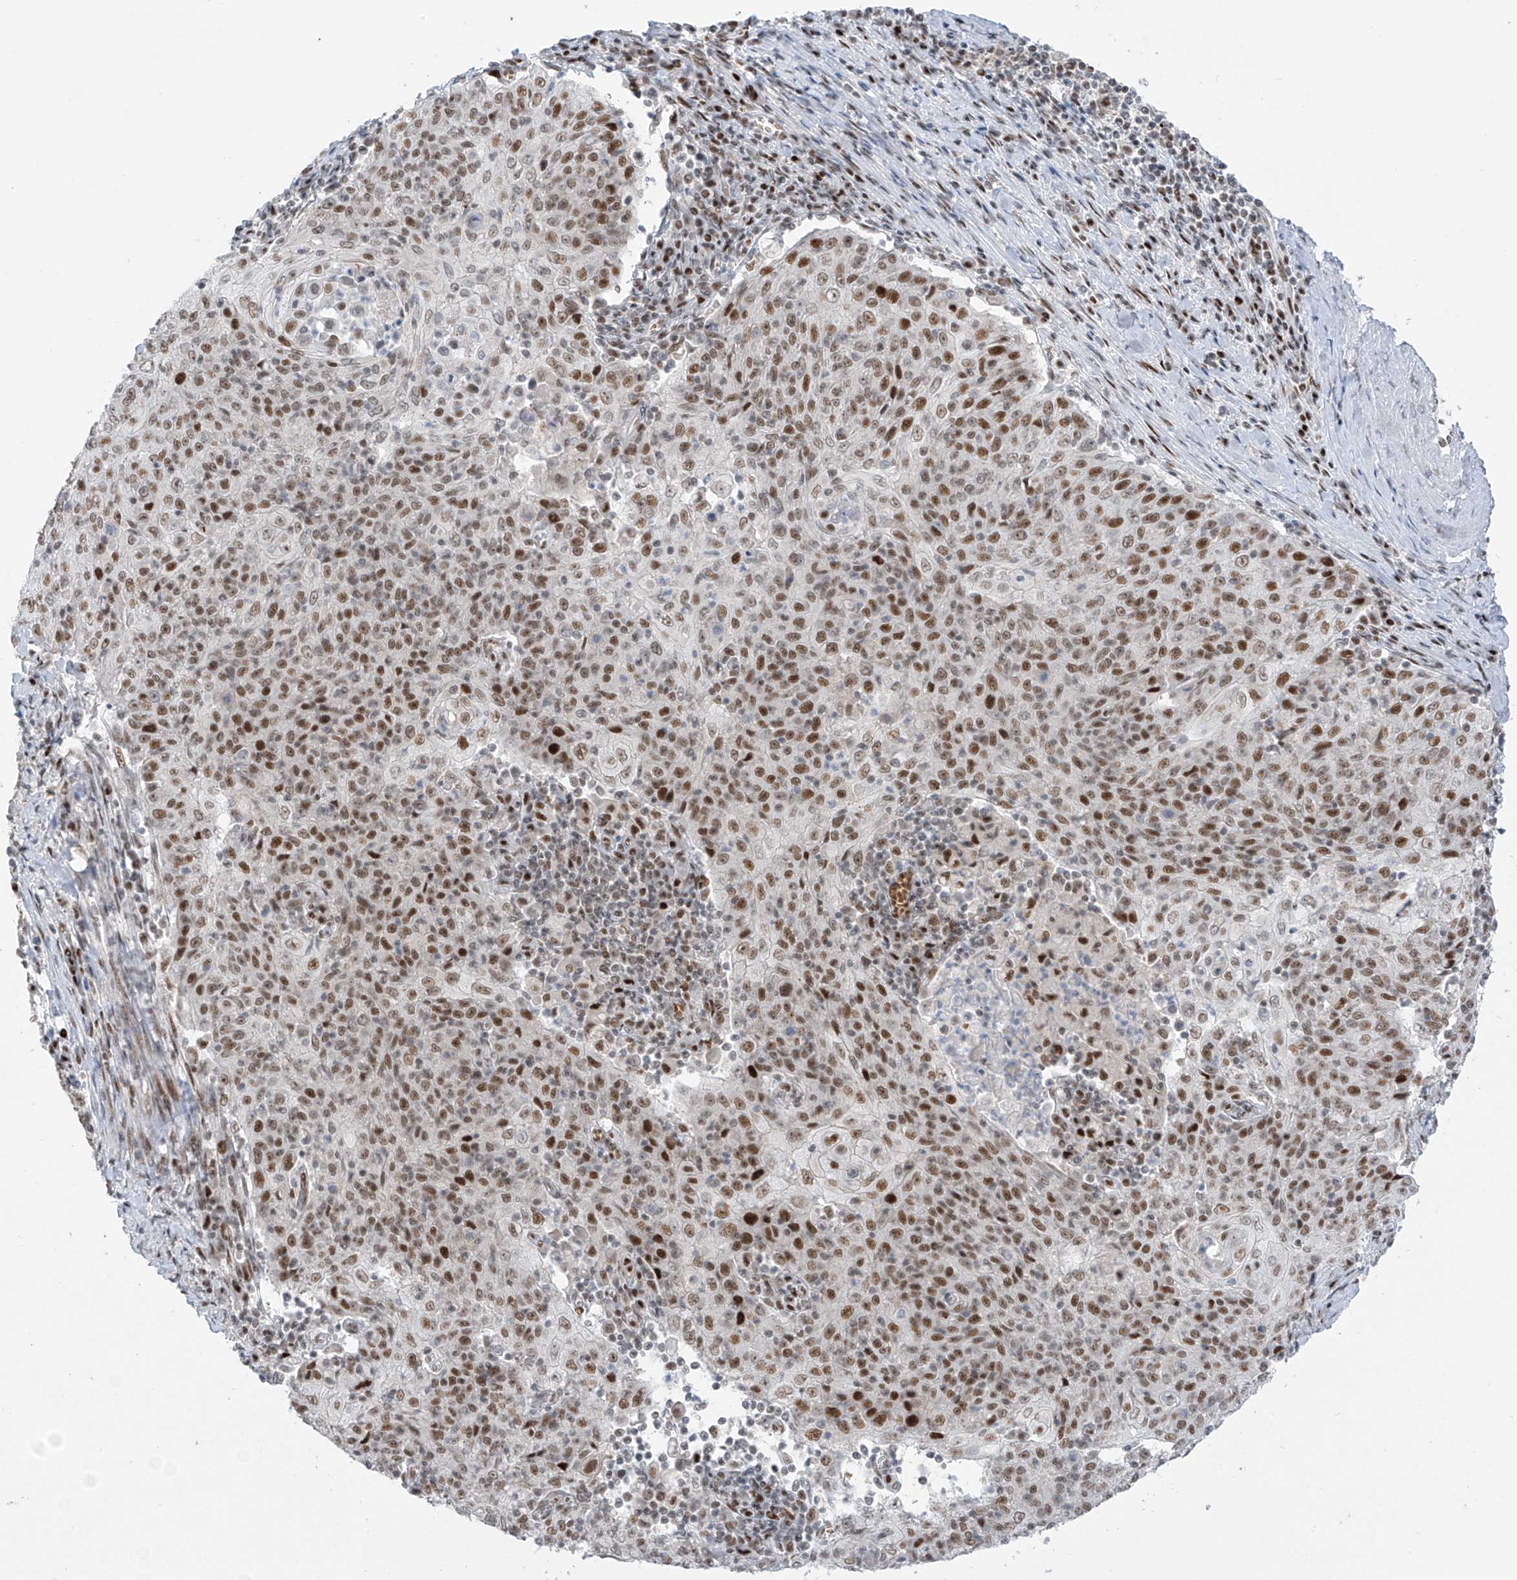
{"staining": {"intensity": "moderate", "quantity": ">75%", "location": "nuclear"}, "tissue": "cervical cancer", "cell_type": "Tumor cells", "image_type": "cancer", "snomed": [{"axis": "morphology", "description": "Squamous cell carcinoma, NOS"}, {"axis": "topography", "description": "Cervix"}], "caption": "The photomicrograph displays staining of cervical squamous cell carcinoma, revealing moderate nuclear protein positivity (brown color) within tumor cells.", "gene": "ZCWPW2", "patient": {"sex": "female", "age": 48}}